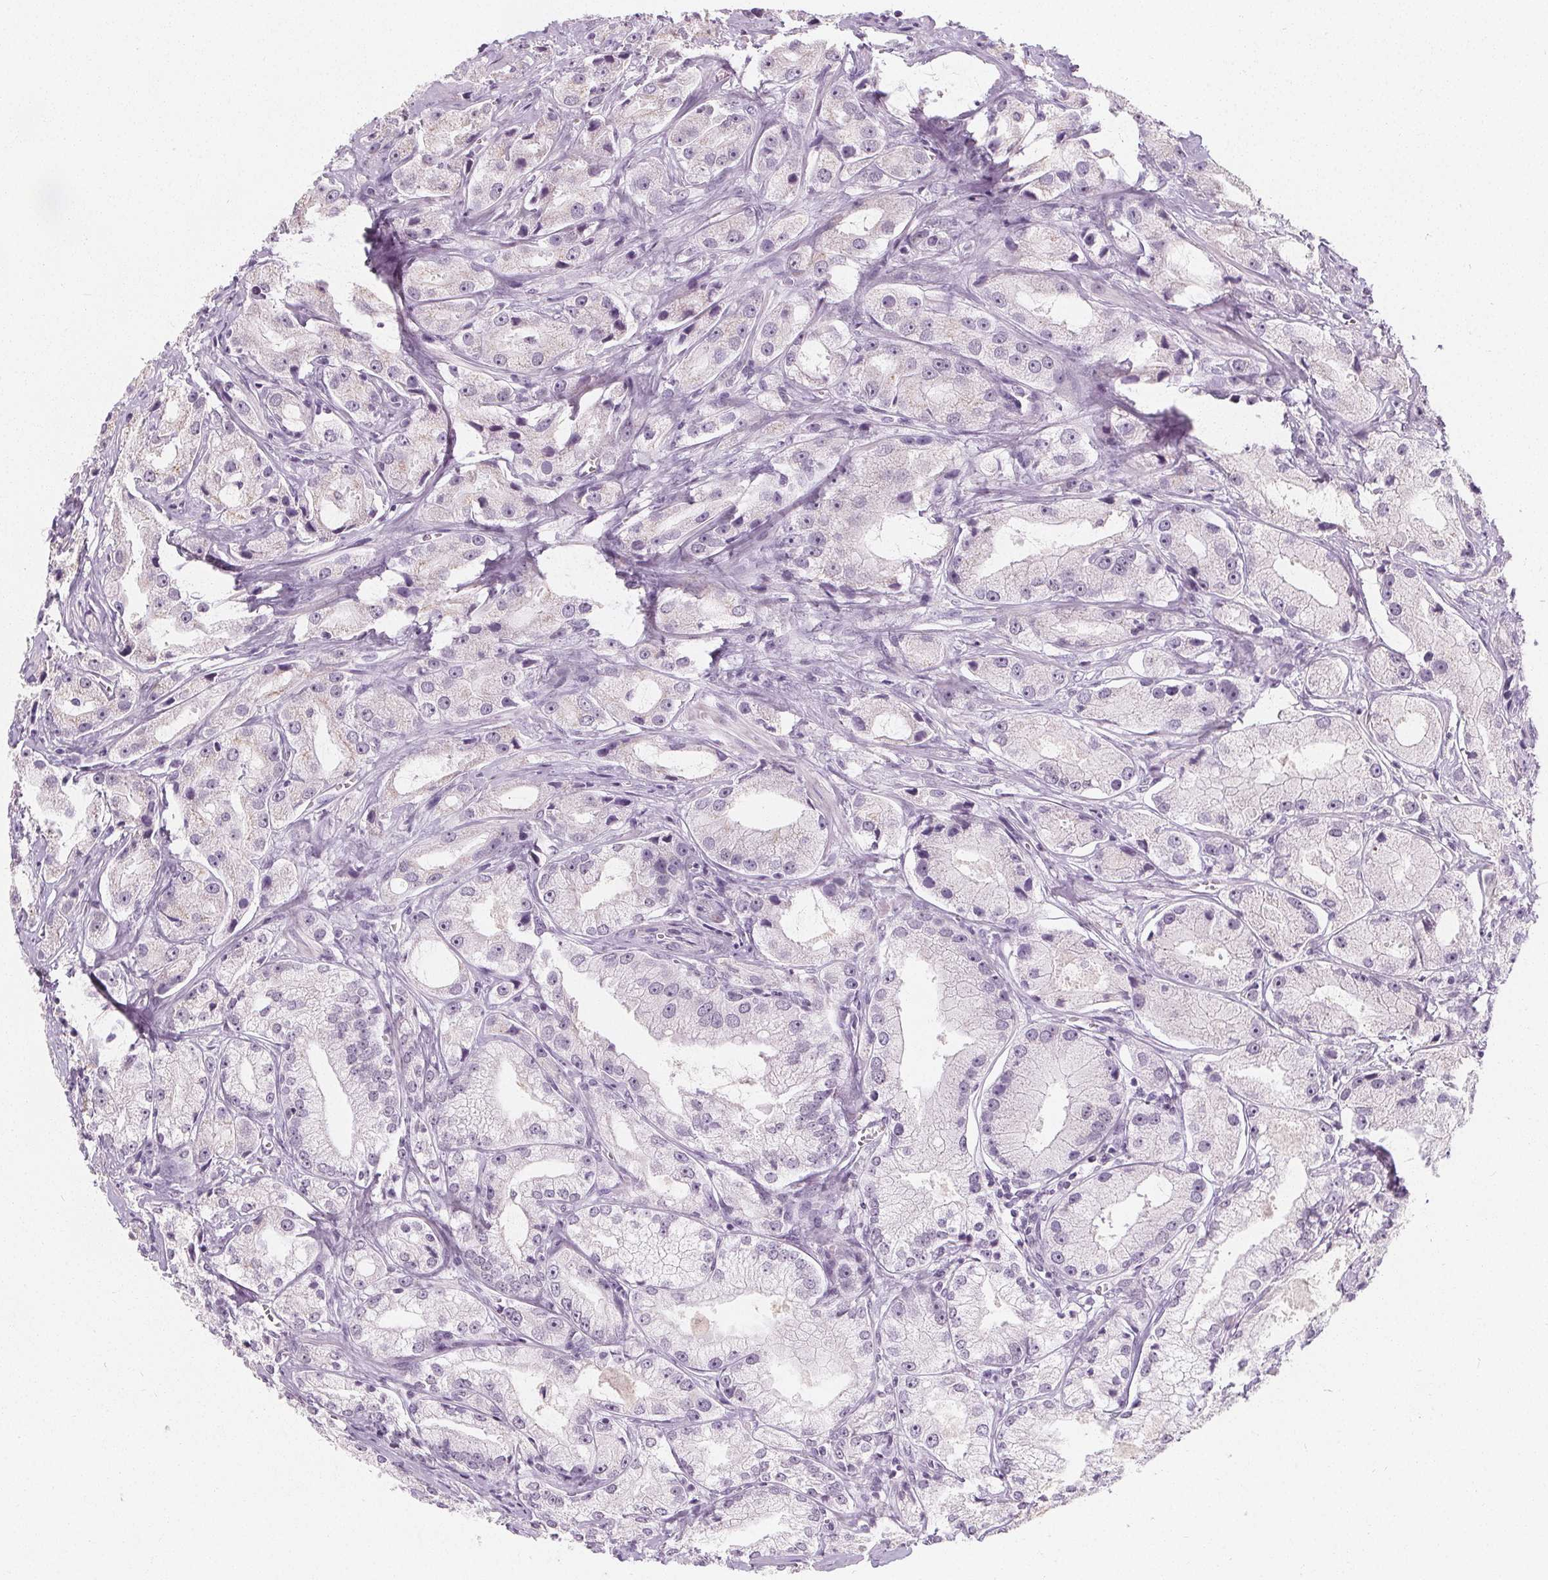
{"staining": {"intensity": "negative", "quantity": "none", "location": "none"}, "tissue": "prostate cancer", "cell_type": "Tumor cells", "image_type": "cancer", "snomed": [{"axis": "morphology", "description": "Adenocarcinoma, High grade"}, {"axis": "topography", "description": "Prostate"}], "caption": "Immunohistochemistry (IHC) histopathology image of human high-grade adenocarcinoma (prostate) stained for a protein (brown), which reveals no positivity in tumor cells.", "gene": "DBX2", "patient": {"sex": "male", "age": 64}}